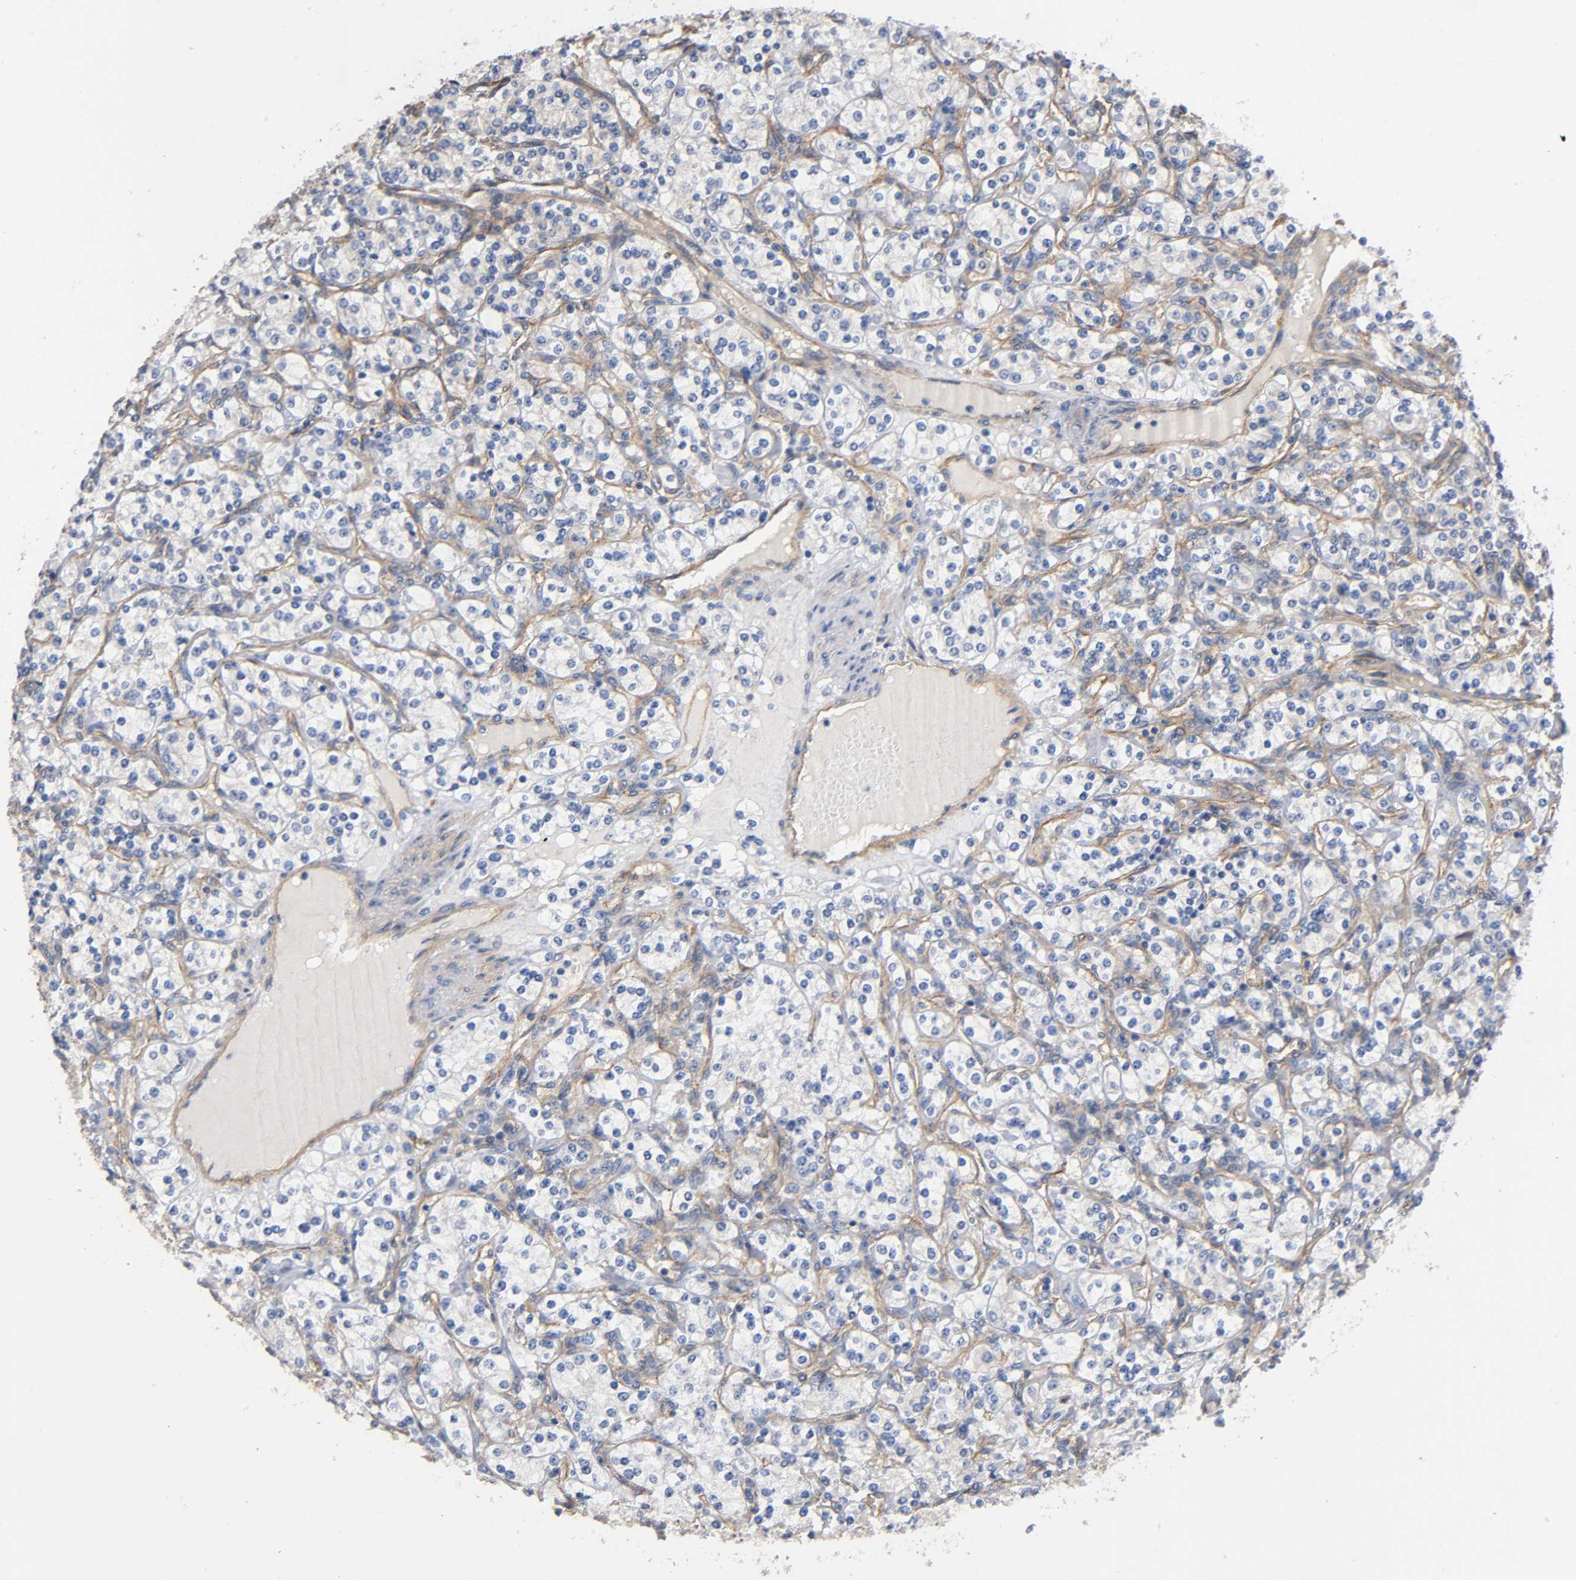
{"staining": {"intensity": "negative", "quantity": "none", "location": "none"}, "tissue": "renal cancer", "cell_type": "Tumor cells", "image_type": "cancer", "snomed": [{"axis": "morphology", "description": "Adenocarcinoma, NOS"}, {"axis": "topography", "description": "Kidney"}], "caption": "An immunohistochemistry (IHC) micrograph of renal cancer (adenocarcinoma) is shown. There is no staining in tumor cells of renal cancer (adenocarcinoma). (DAB (3,3'-diaminobenzidine) immunohistochemistry, high magnification).", "gene": "MARS1", "patient": {"sex": "male", "age": 77}}